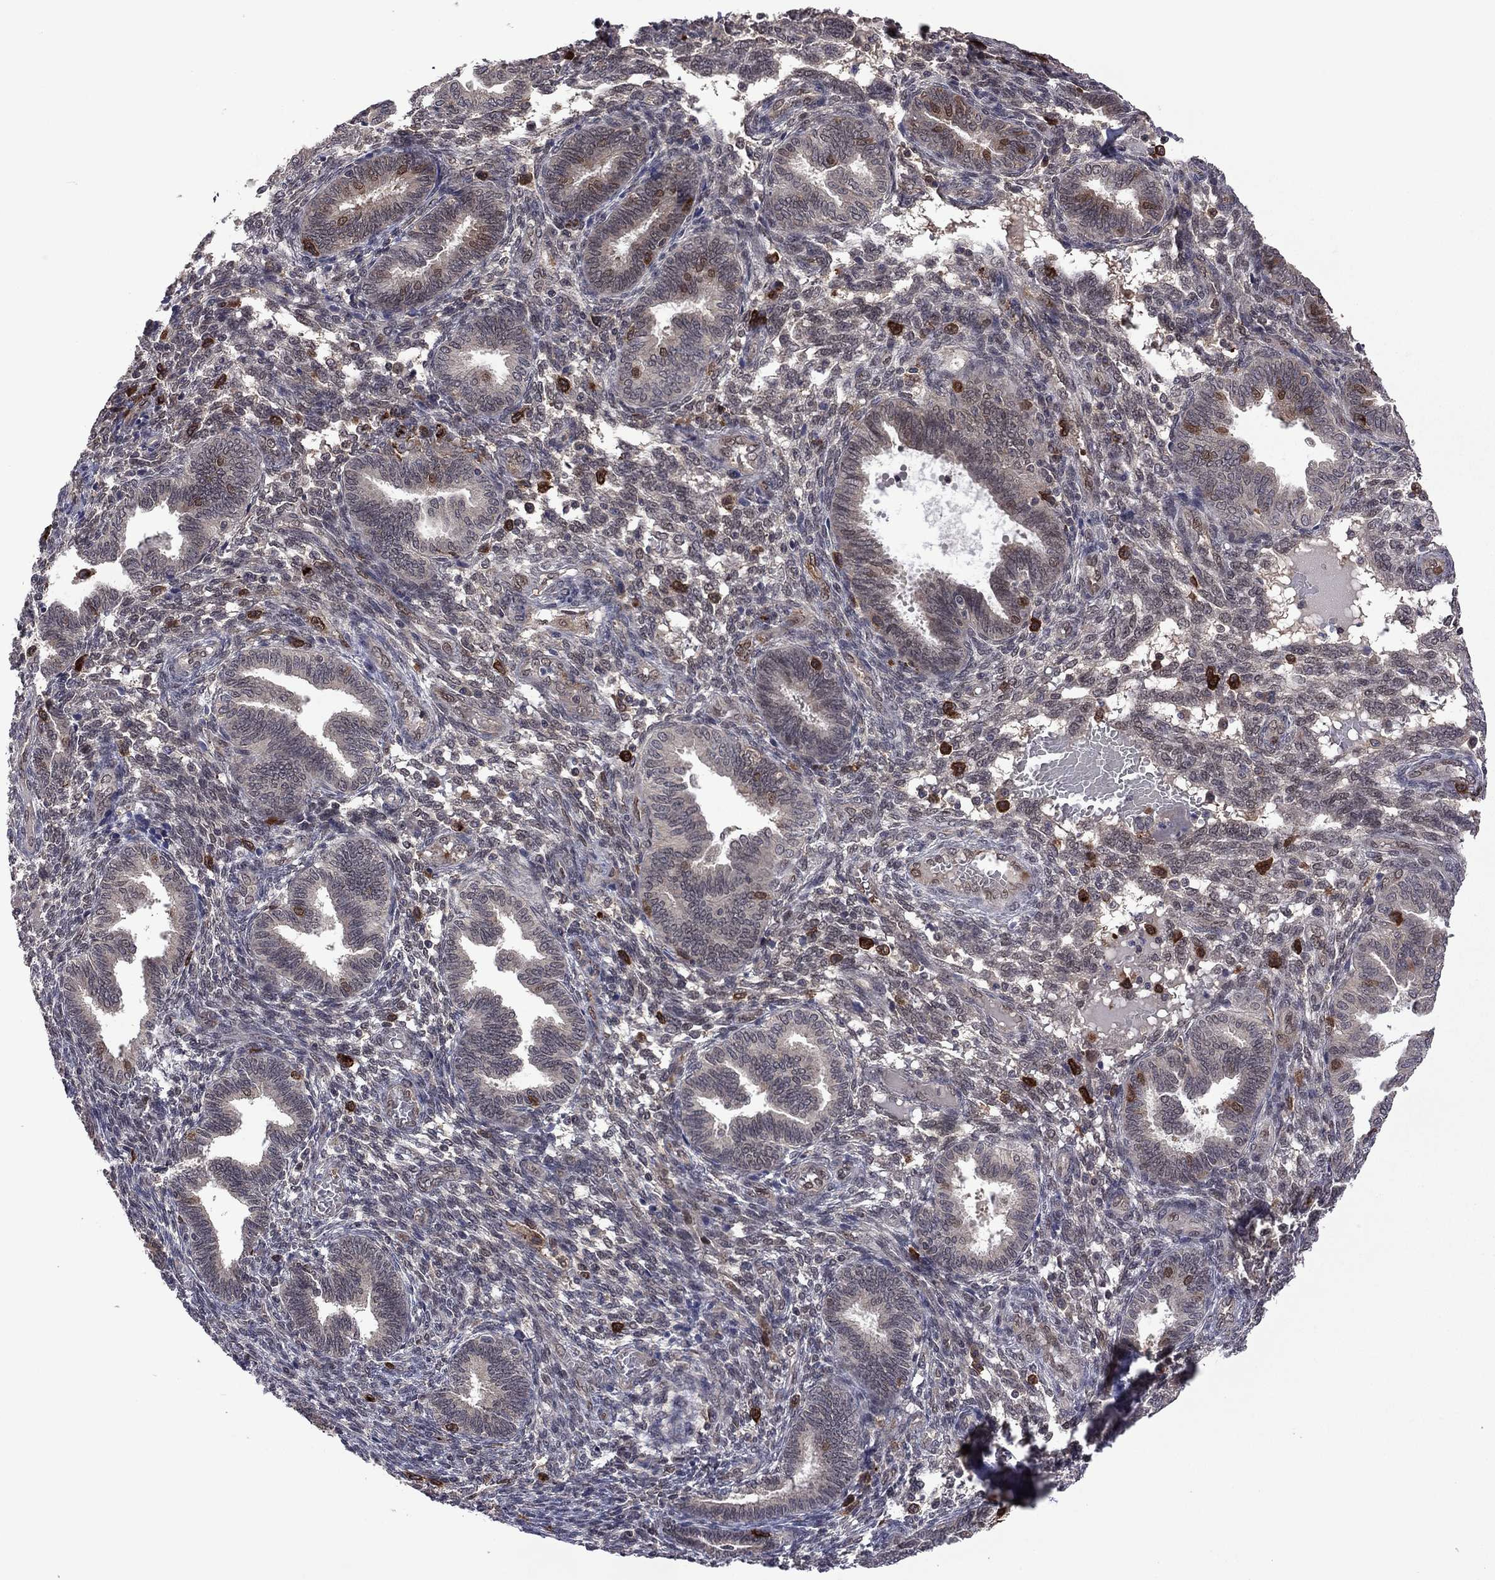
{"staining": {"intensity": "negative", "quantity": "none", "location": "none"}, "tissue": "endometrium", "cell_type": "Cells in endometrial stroma", "image_type": "normal", "snomed": [{"axis": "morphology", "description": "Normal tissue, NOS"}, {"axis": "topography", "description": "Endometrium"}], "caption": "The photomicrograph exhibits no staining of cells in endometrial stroma in benign endometrium. (DAB immunohistochemistry (IHC), high magnification).", "gene": "GPAA1", "patient": {"sex": "female", "age": 42}}